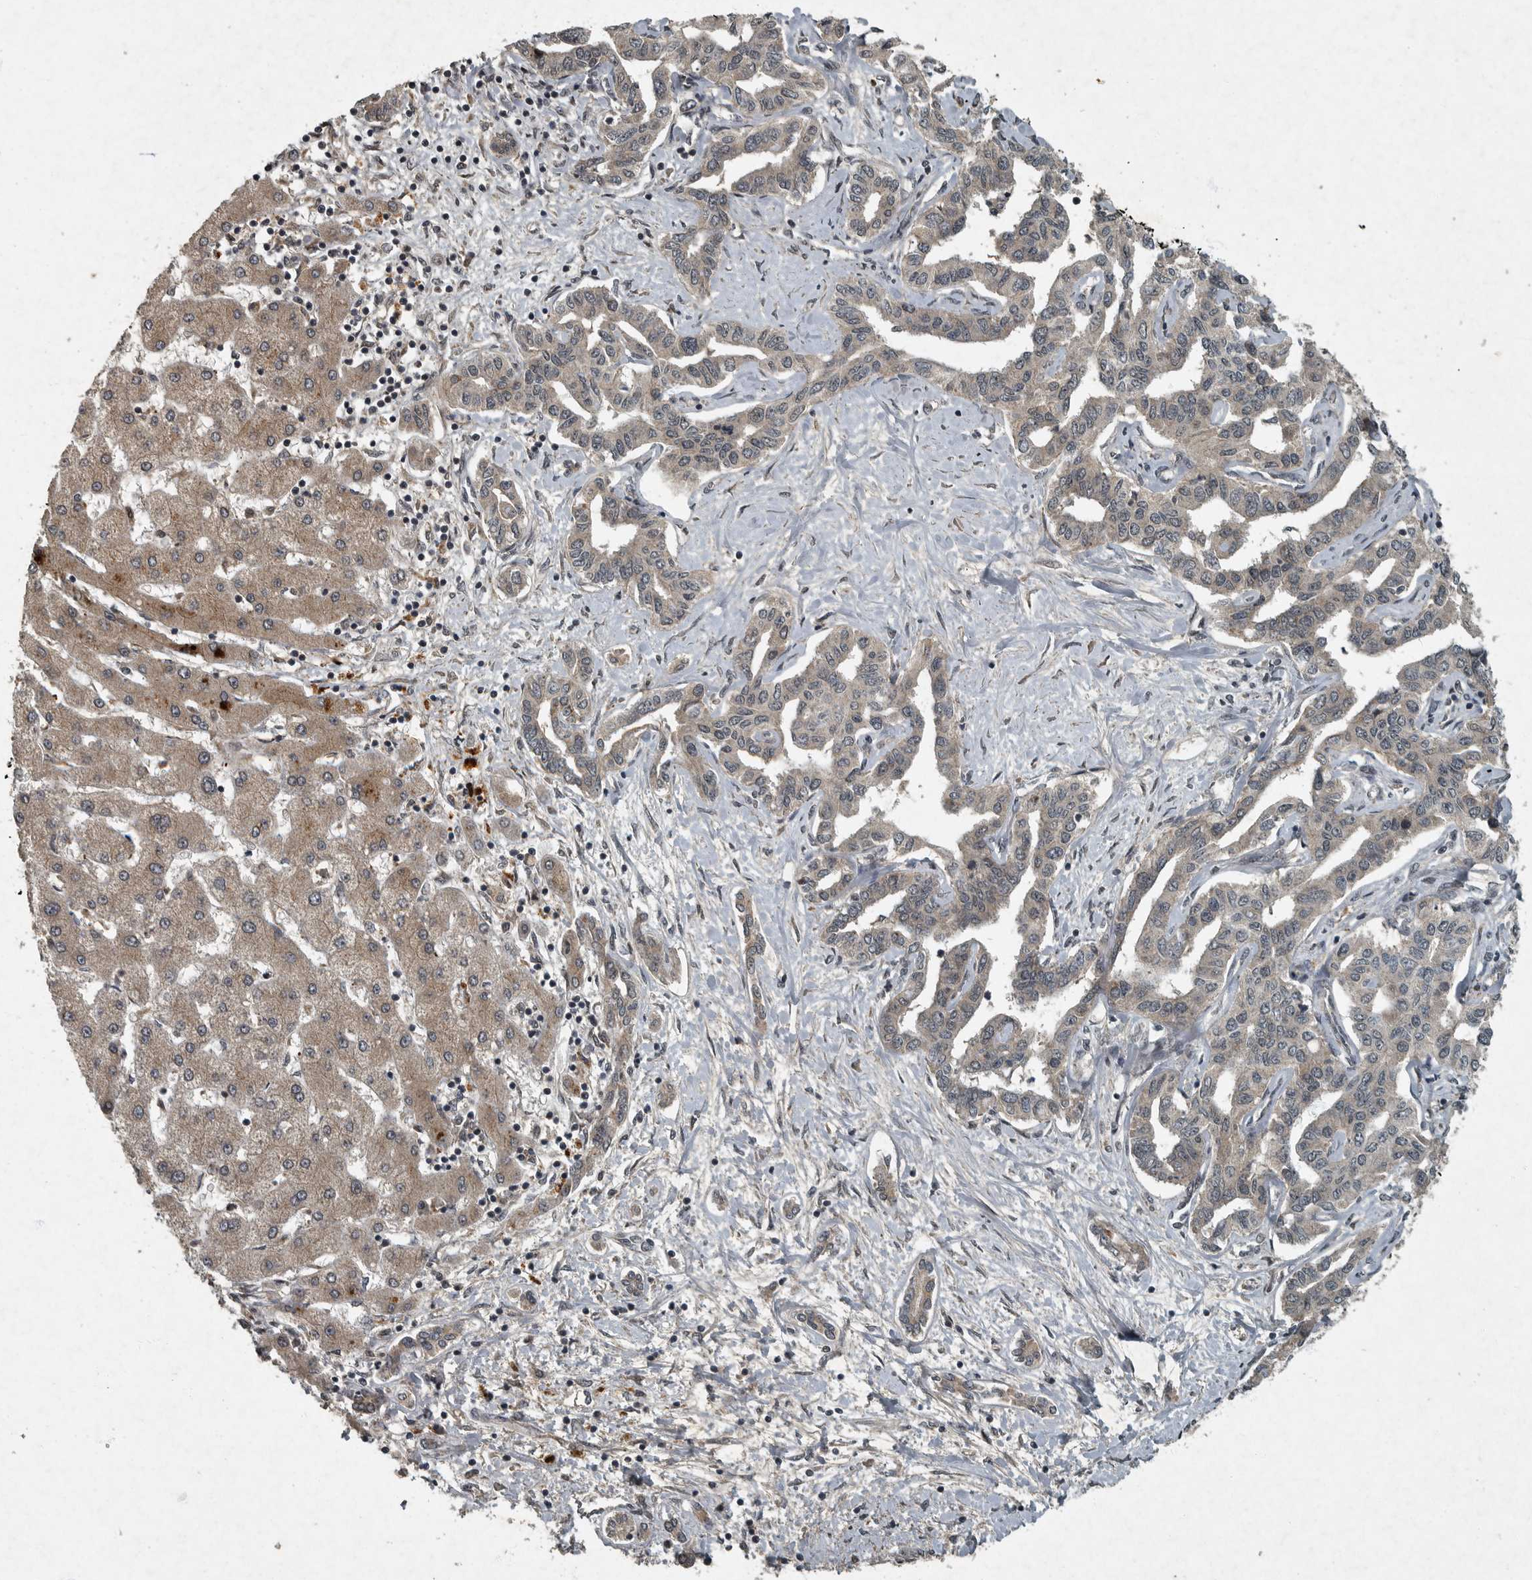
{"staining": {"intensity": "weak", "quantity": "25%-75%", "location": "cytoplasmic/membranous"}, "tissue": "liver cancer", "cell_type": "Tumor cells", "image_type": "cancer", "snomed": [{"axis": "morphology", "description": "Cholangiocarcinoma"}, {"axis": "topography", "description": "Liver"}], "caption": "Protein expression analysis of liver cholangiocarcinoma reveals weak cytoplasmic/membranous positivity in about 25%-75% of tumor cells. (DAB (3,3'-diaminobenzidine) IHC, brown staining for protein, blue staining for nuclei).", "gene": "FOXO1", "patient": {"sex": "male", "age": 59}}